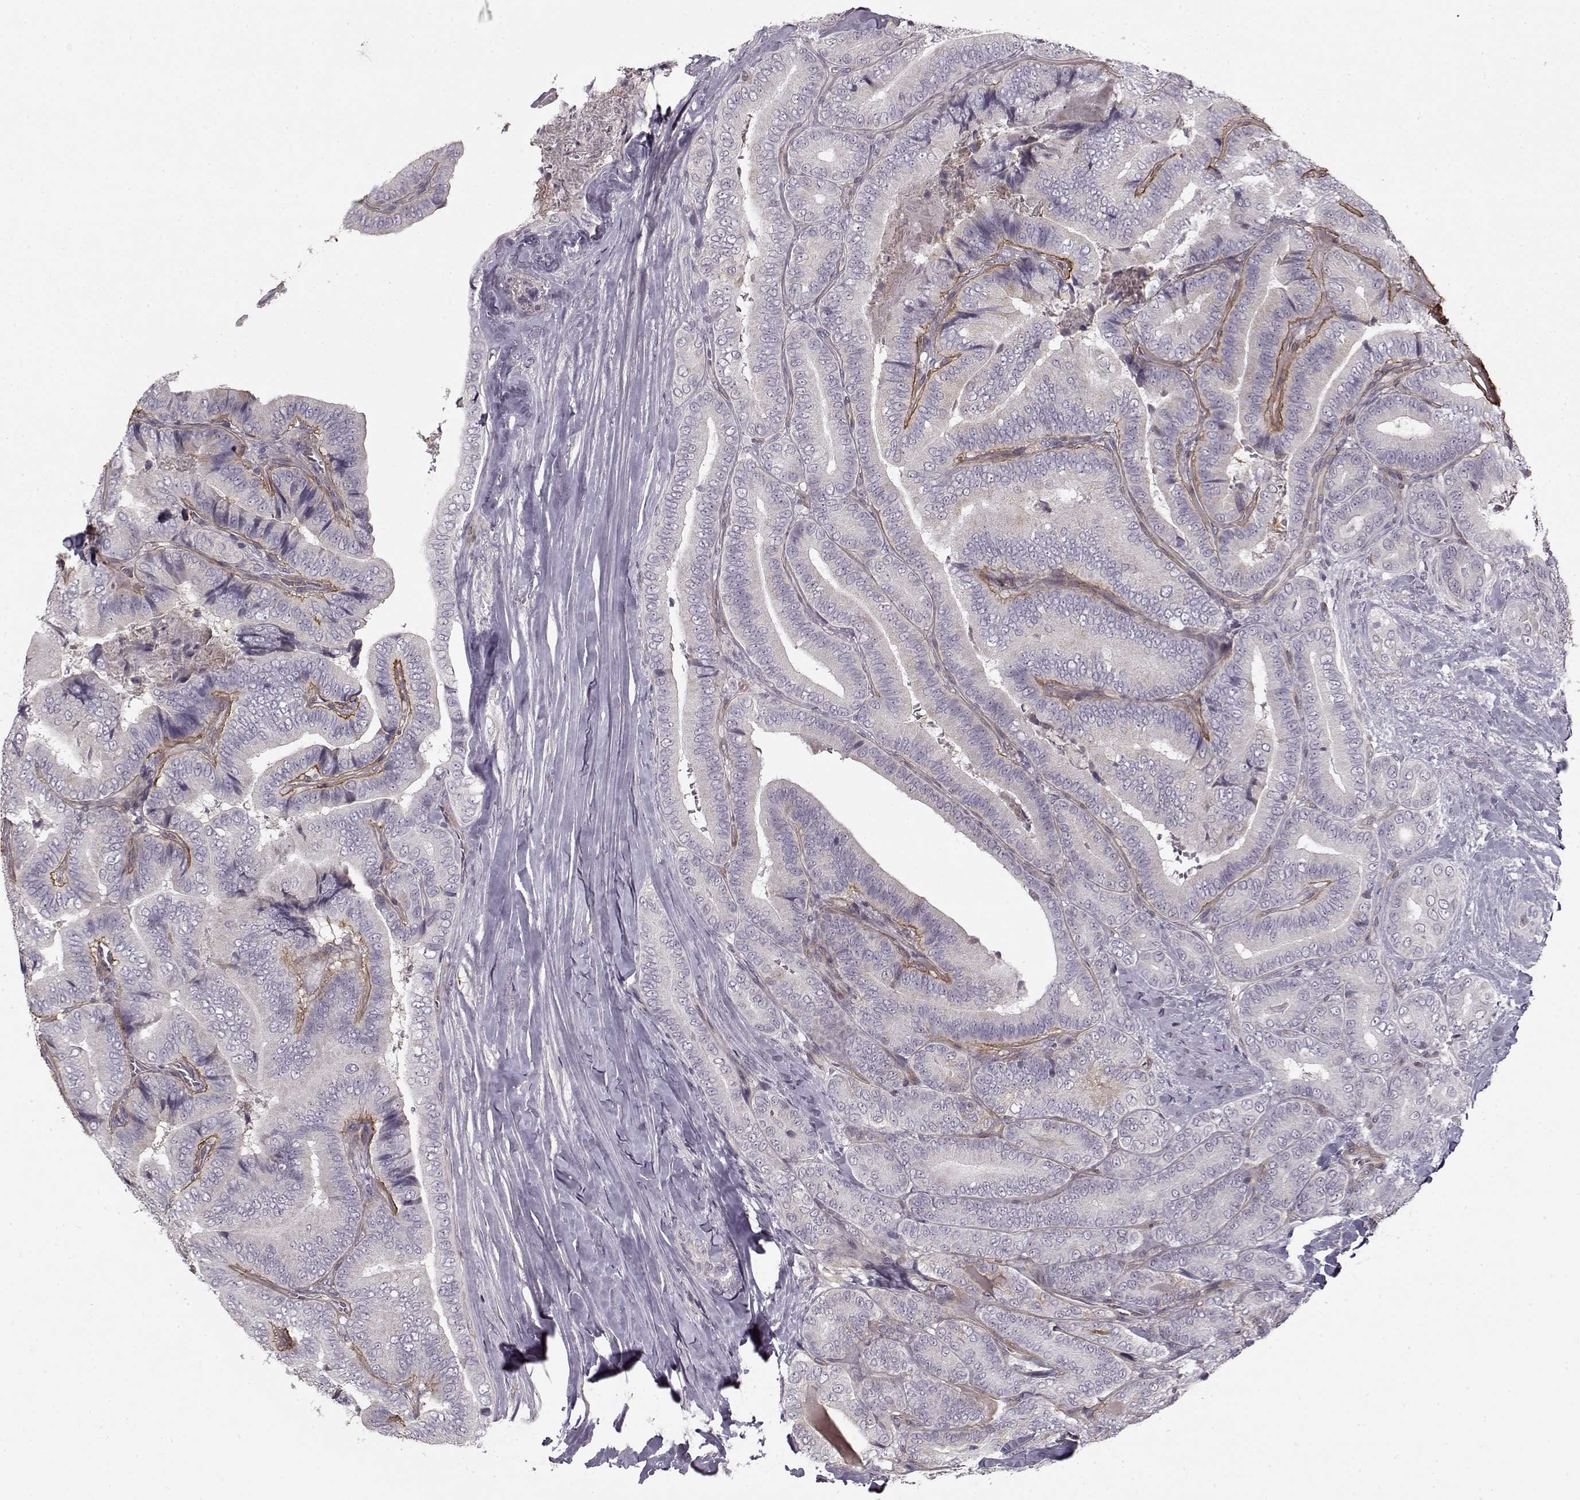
{"staining": {"intensity": "negative", "quantity": "none", "location": "none"}, "tissue": "thyroid cancer", "cell_type": "Tumor cells", "image_type": "cancer", "snomed": [{"axis": "morphology", "description": "Papillary adenocarcinoma, NOS"}, {"axis": "topography", "description": "Thyroid gland"}], "caption": "Immunohistochemistry (IHC) histopathology image of human papillary adenocarcinoma (thyroid) stained for a protein (brown), which reveals no staining in tumor cells.", "gene": "LAMB2", "patient": {"sex": "male", "age": 61}}